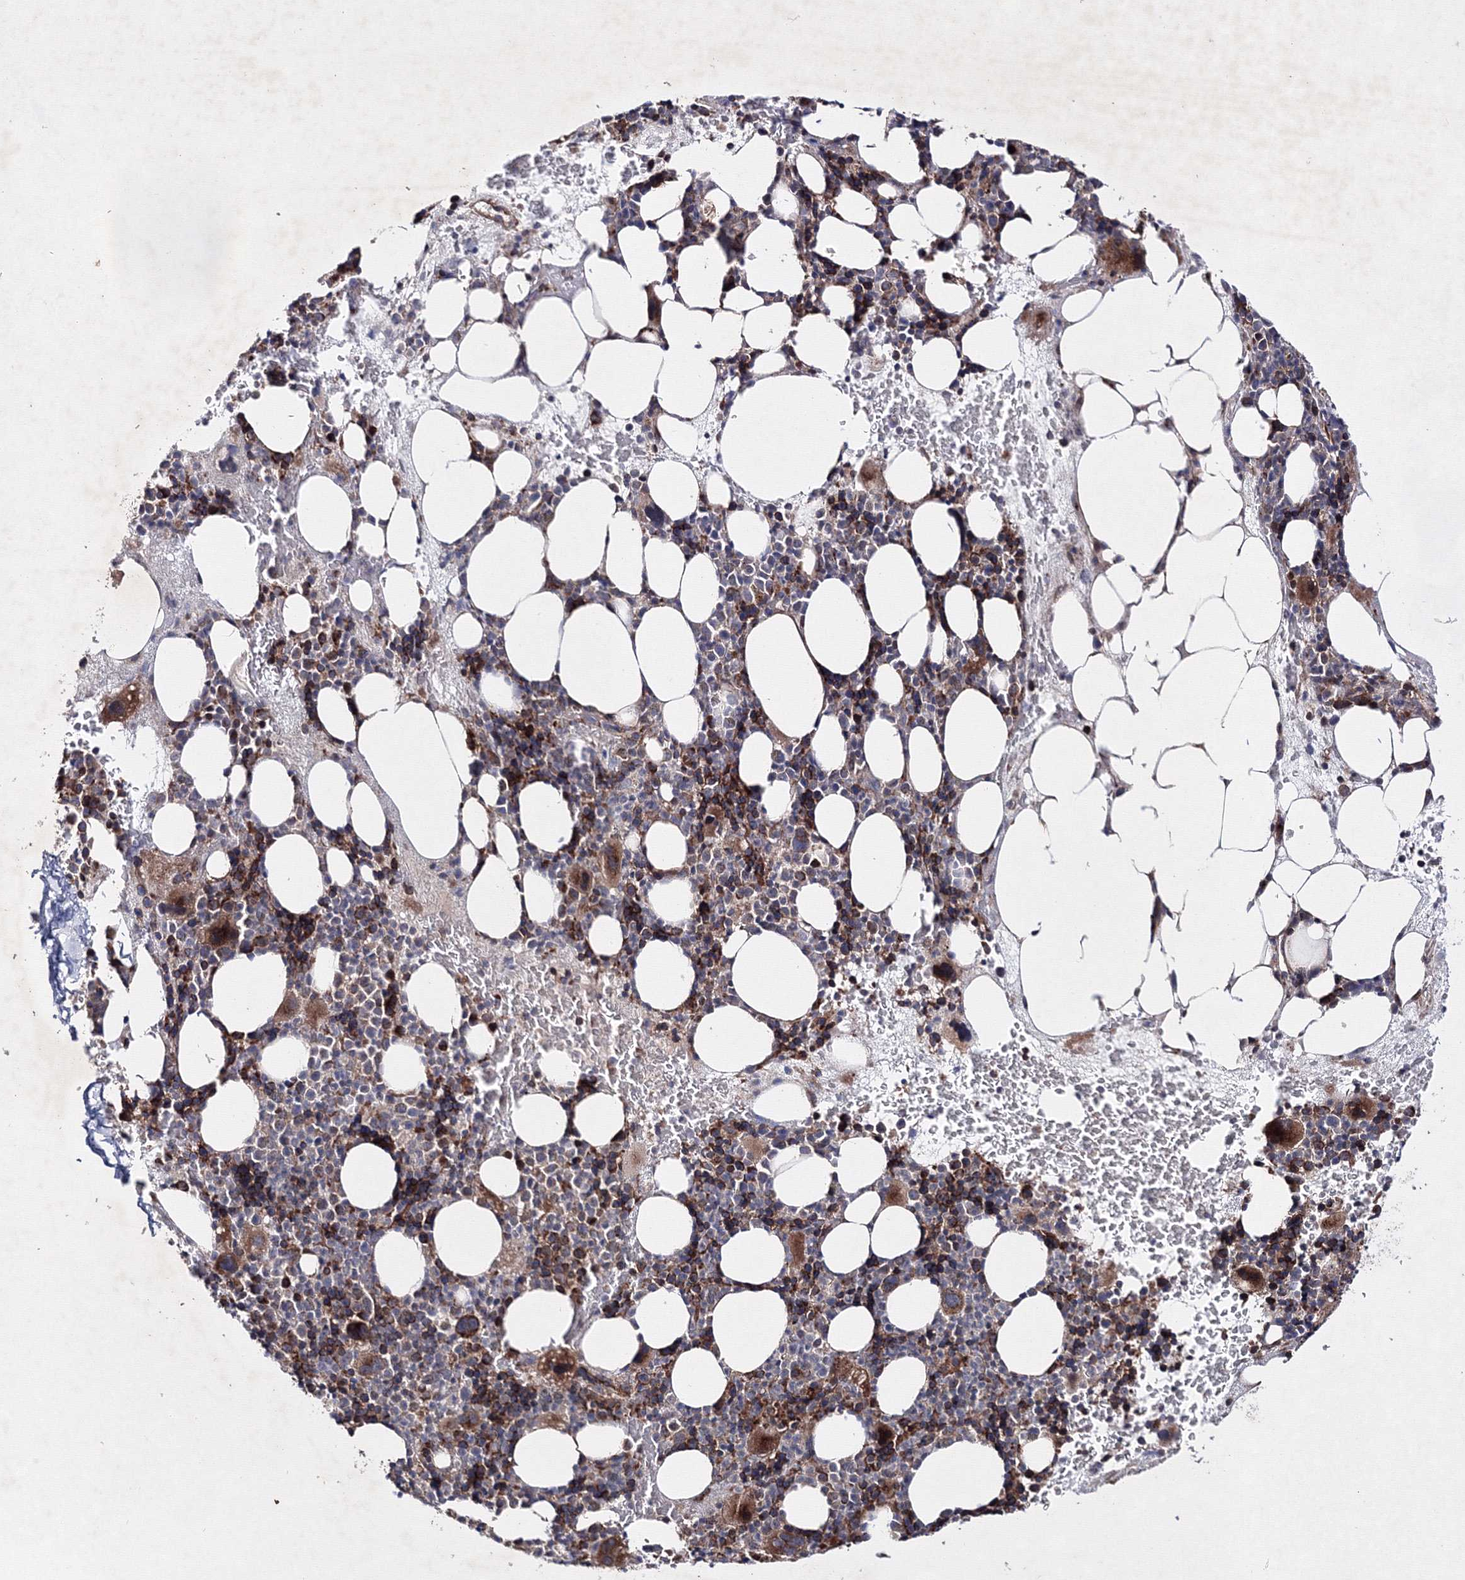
{"staining": {"intensity": "moderate", "quantity": ">75%", "location": "cytoplasmic/membranous"}, "tissue": "bone marrow", "cell_type": "Hematopoietic cells", "image_type": "normal", "snomed": [{"axis": "morphology", "description": "Normal tissue, NOS"}, {"axis": "topography", "description": "Bone marrow"}], "caption": "Bone marrow stained with a brown dye shows moderate cytoplasmic/membranous positive staining in approximately >75% of hematopoietic cells.", "gene": "GFM1", "patient": {"sex": "male", "age": 89}}